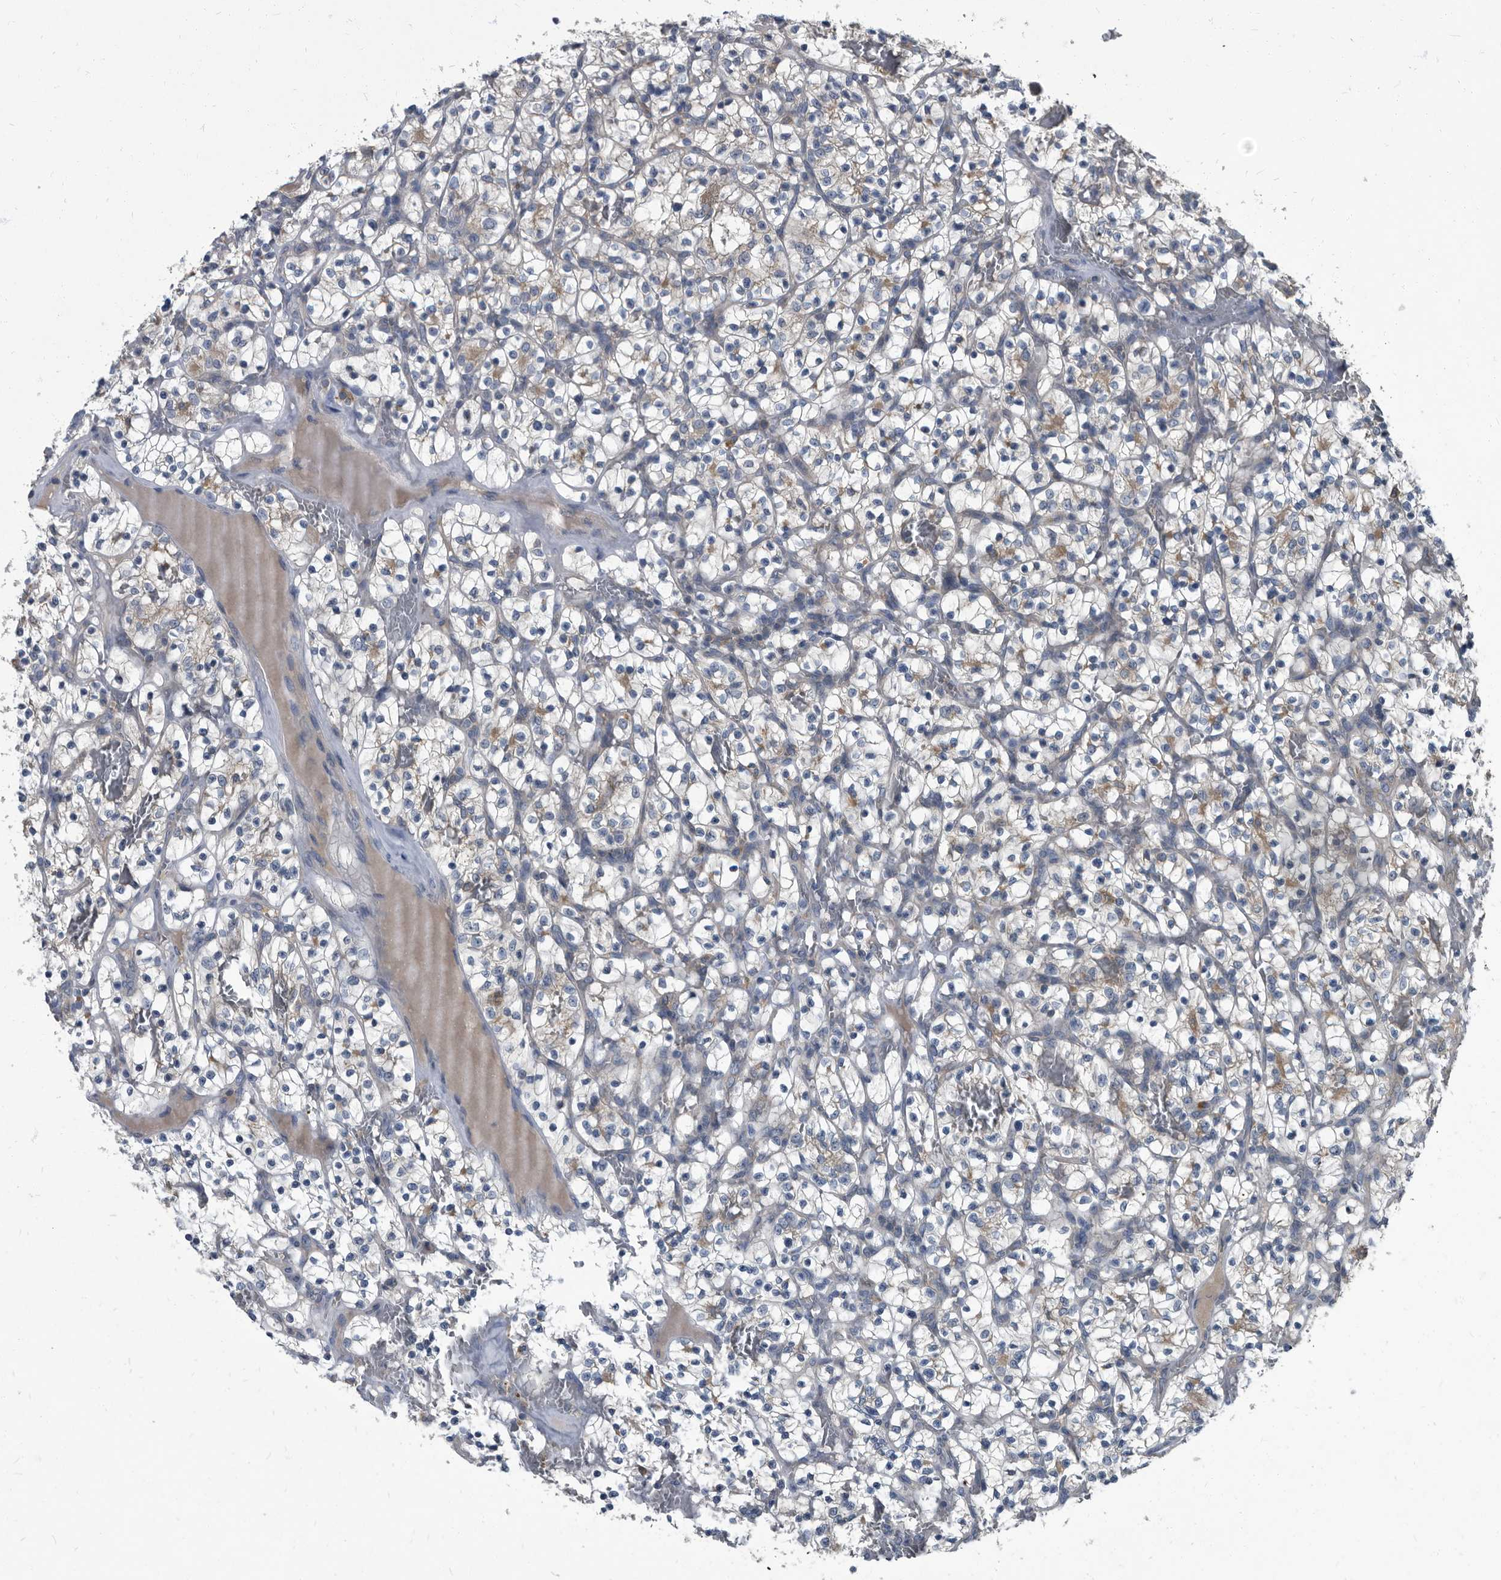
{"staining": {"intensity": "negative", "quantity": "none", "location": "none"}, "tissue": "renal cancer", "cell_type": "Tumor cells", "image_type": "cancer", "snomed": [{"axis": "morphology", "description": "Adenocarcinoma, NOS"}, {"axis": "topography", "description": "Kidney"}], "caption": "DAB immunohistochemical staining of human renal adenocarcinoma shows no significant positivity in tumor cells. The staining is performed using DAB brown chromogen with nuclei counter-stained in using hematoxylin.", "gene": "CDV3", "patient": {"sex": "female", "age": 57}}